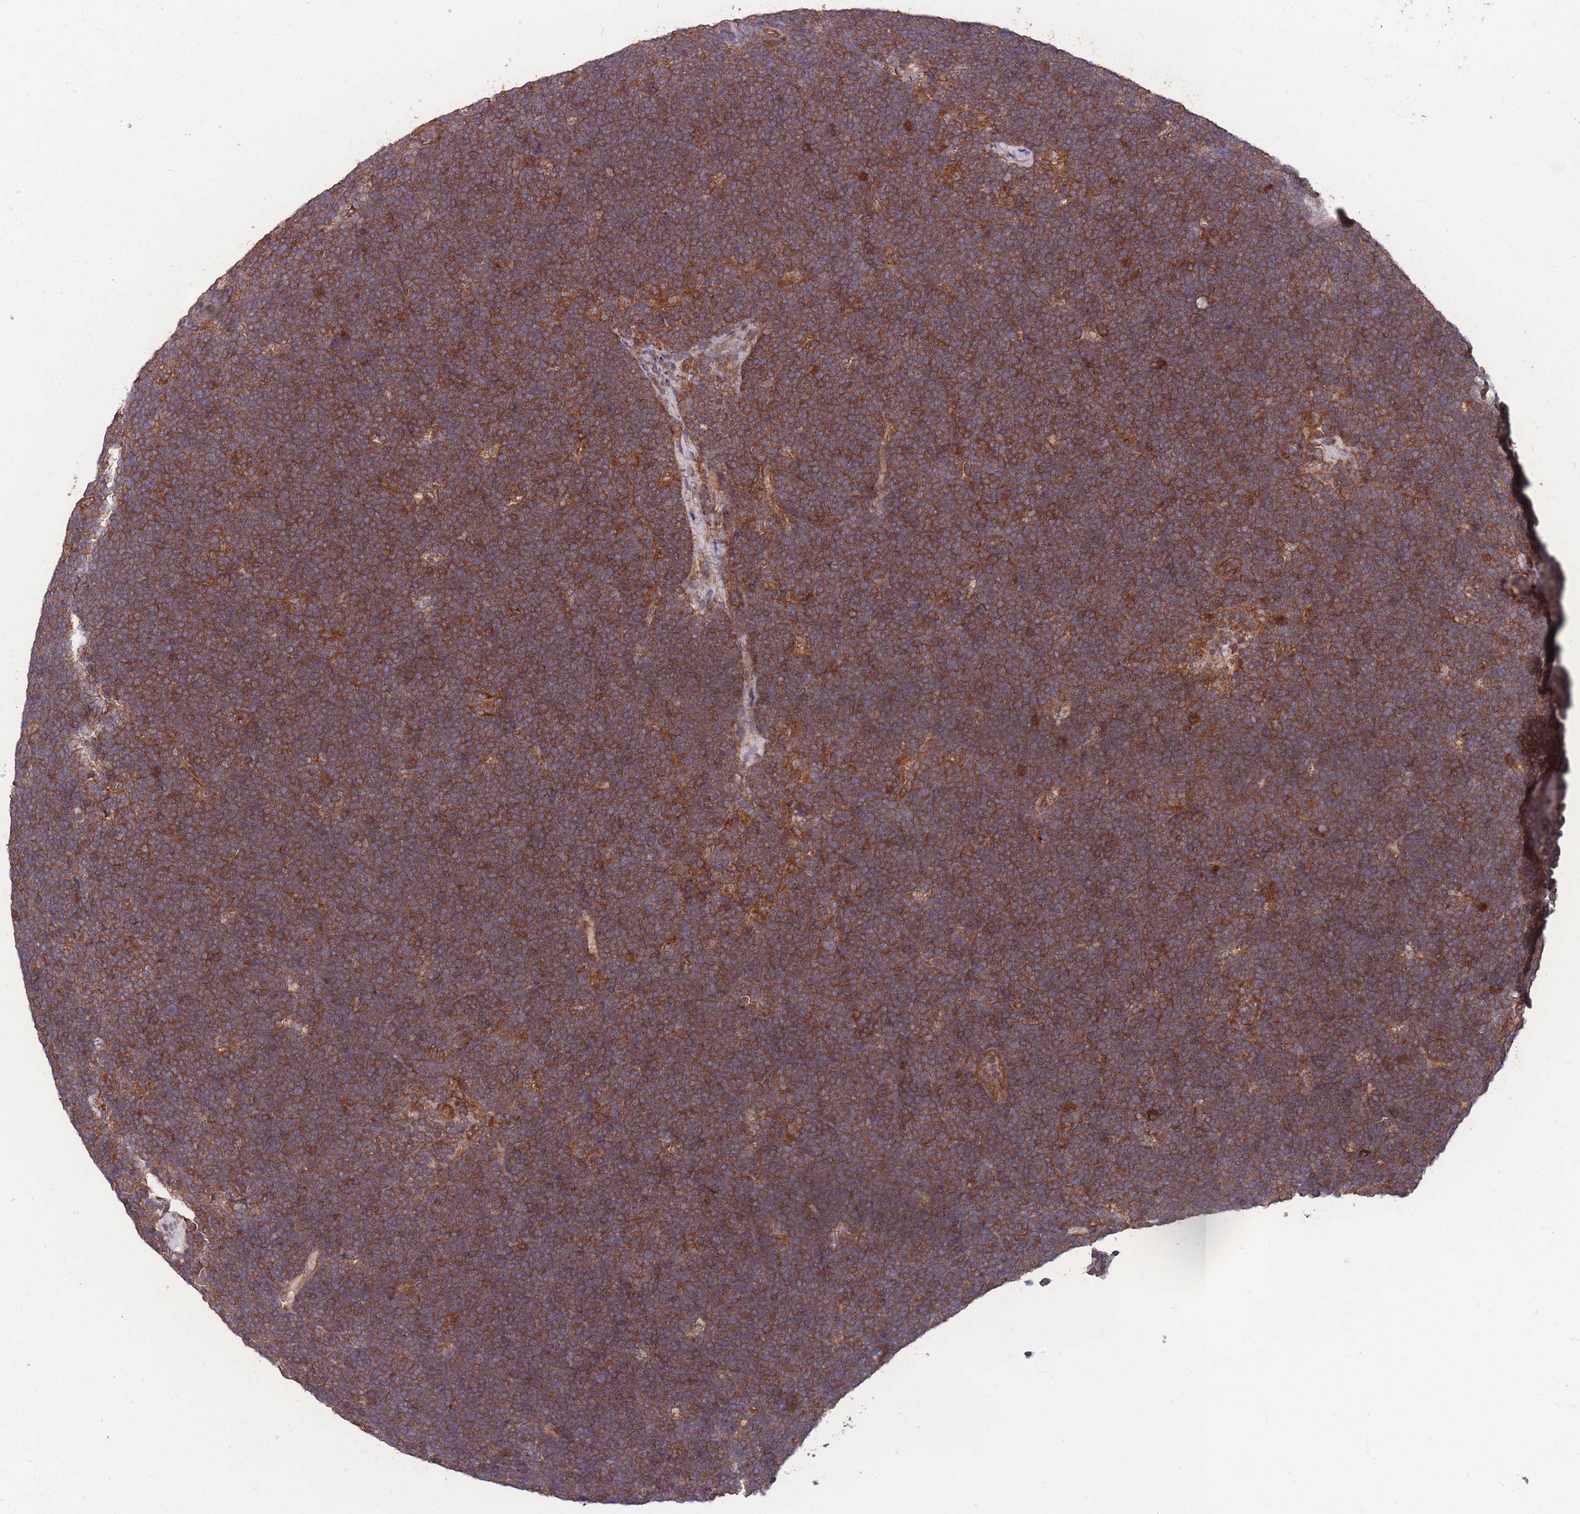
{"staining": {"intensity": "strong", "quantity": ">75%", "location": "cytoplasmic/membranous"}, "tissue": "lymphoma", "cell_type": "Tumor cells", "image_type": "cancer", "snomed": [{"axis": "morphology", "description": "Malignant lymphoma, non-Hodgkin's type, High grade"}, {"axis": "topography", "description": "Lymph node"}], "caption": "Approximately >75% of tumor cells in high-grade malignant lymphoma, non-Hodgkin's type demonstrate strong cytoplasmic/membranous protein positivity as visualized by brown immunohistochemical staining.", "gene": "ZPR1", "patient": {"sex": "male", "age": 13}}